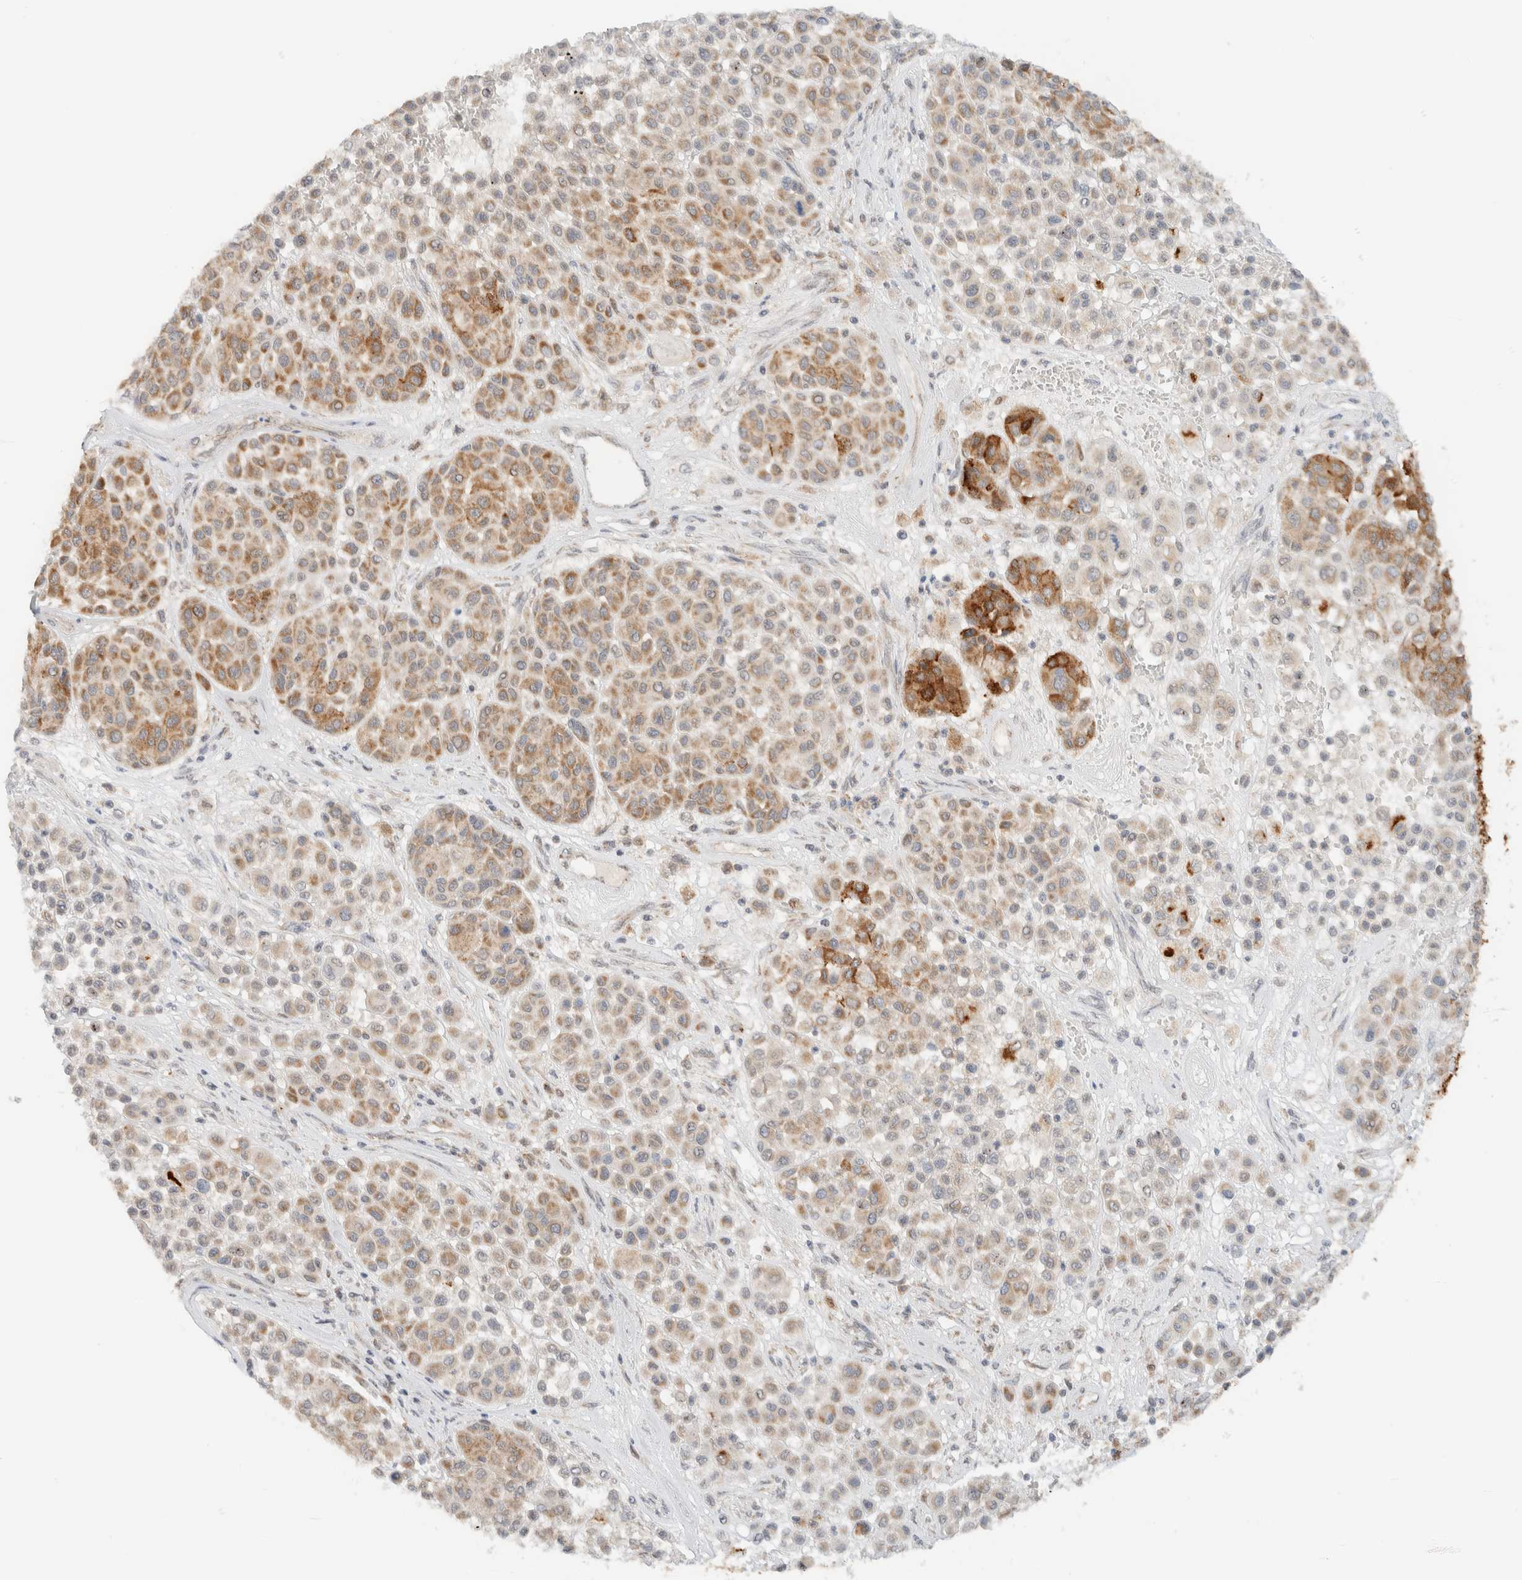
{"staining": {"intensity": "moderate", "quantity": ">75%", "location": "cytoplasmic/membranous"}, "tissue": "melanoma", "cell_type": "Tumor cells", "image_type": "cancer", "snomed": [{"axis": "morphology", "description": "Malignant melanoma, Metastatic site"}, {"axis": "topography", "description": "Soft tissue"}], "caption": "A photomicrograph showing moderate cytoplasmic/membranous positivity in about >75% of tumor cells in melanoma, as visualized by brown immunohistochemical staining.", "gene": "MRPL41", "patient": {"sex": "male", "age": 41}}